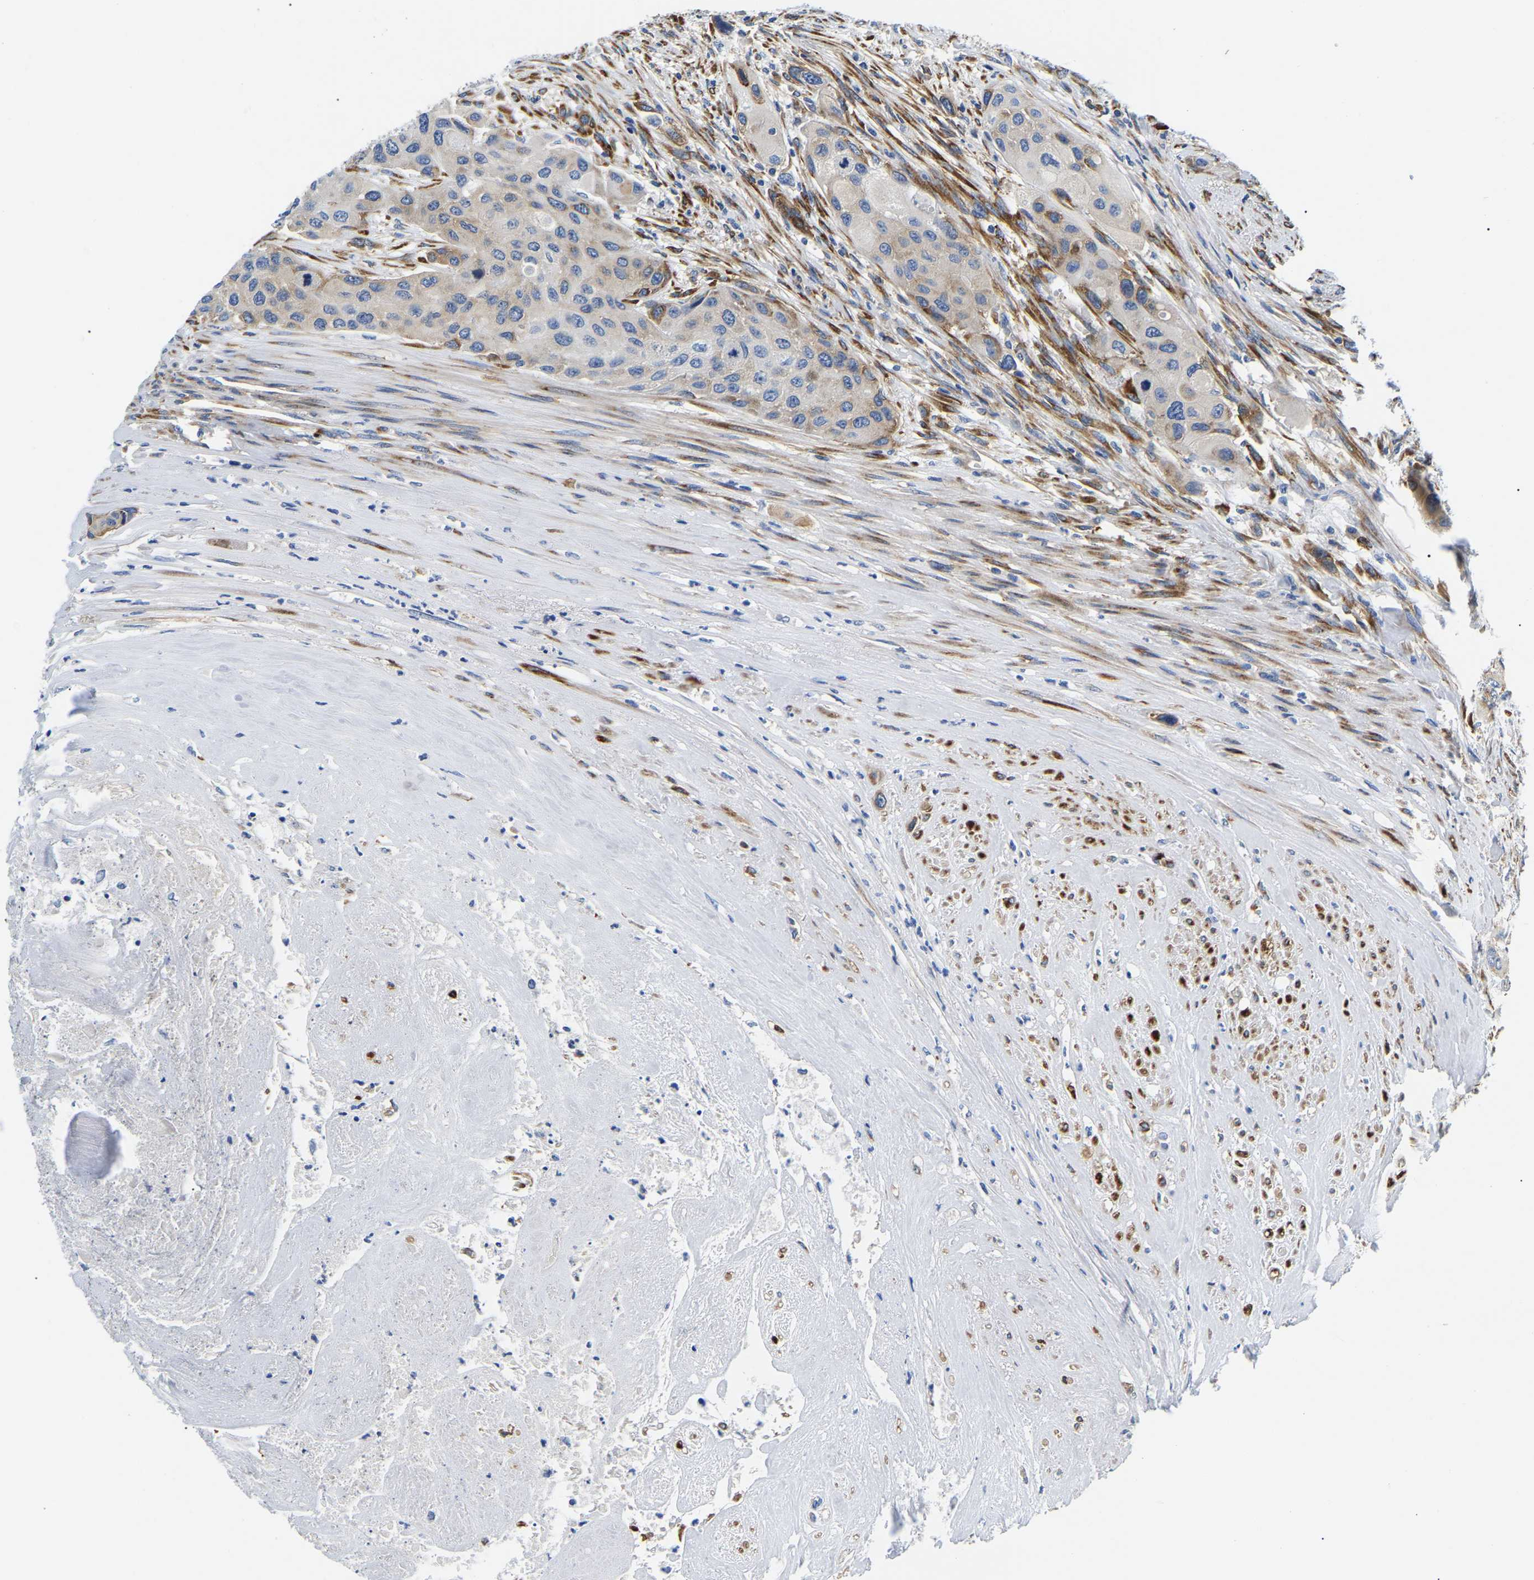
{"staining": {"intensity": "moderate", "quantity": "<25%", "location": "cytoplasmic/membranous"}, "tissue": "urothelial cancer", "cell_type": "Tumor cells", "image_type": "cancer", "snomed": [{"axis": "morphology", "description": "Urothelial carcinoma, High grade"}, {"axis": "topography", "description": "Urinary bladder"}], "caption": "Tumor cells show low levels of moderate cytoplasmic/membranous expression in about <25% of cells in high-grade urothelial carcinoma.", "gene": "DUSP8", "patient": {"sex": "female", "age": 56}}